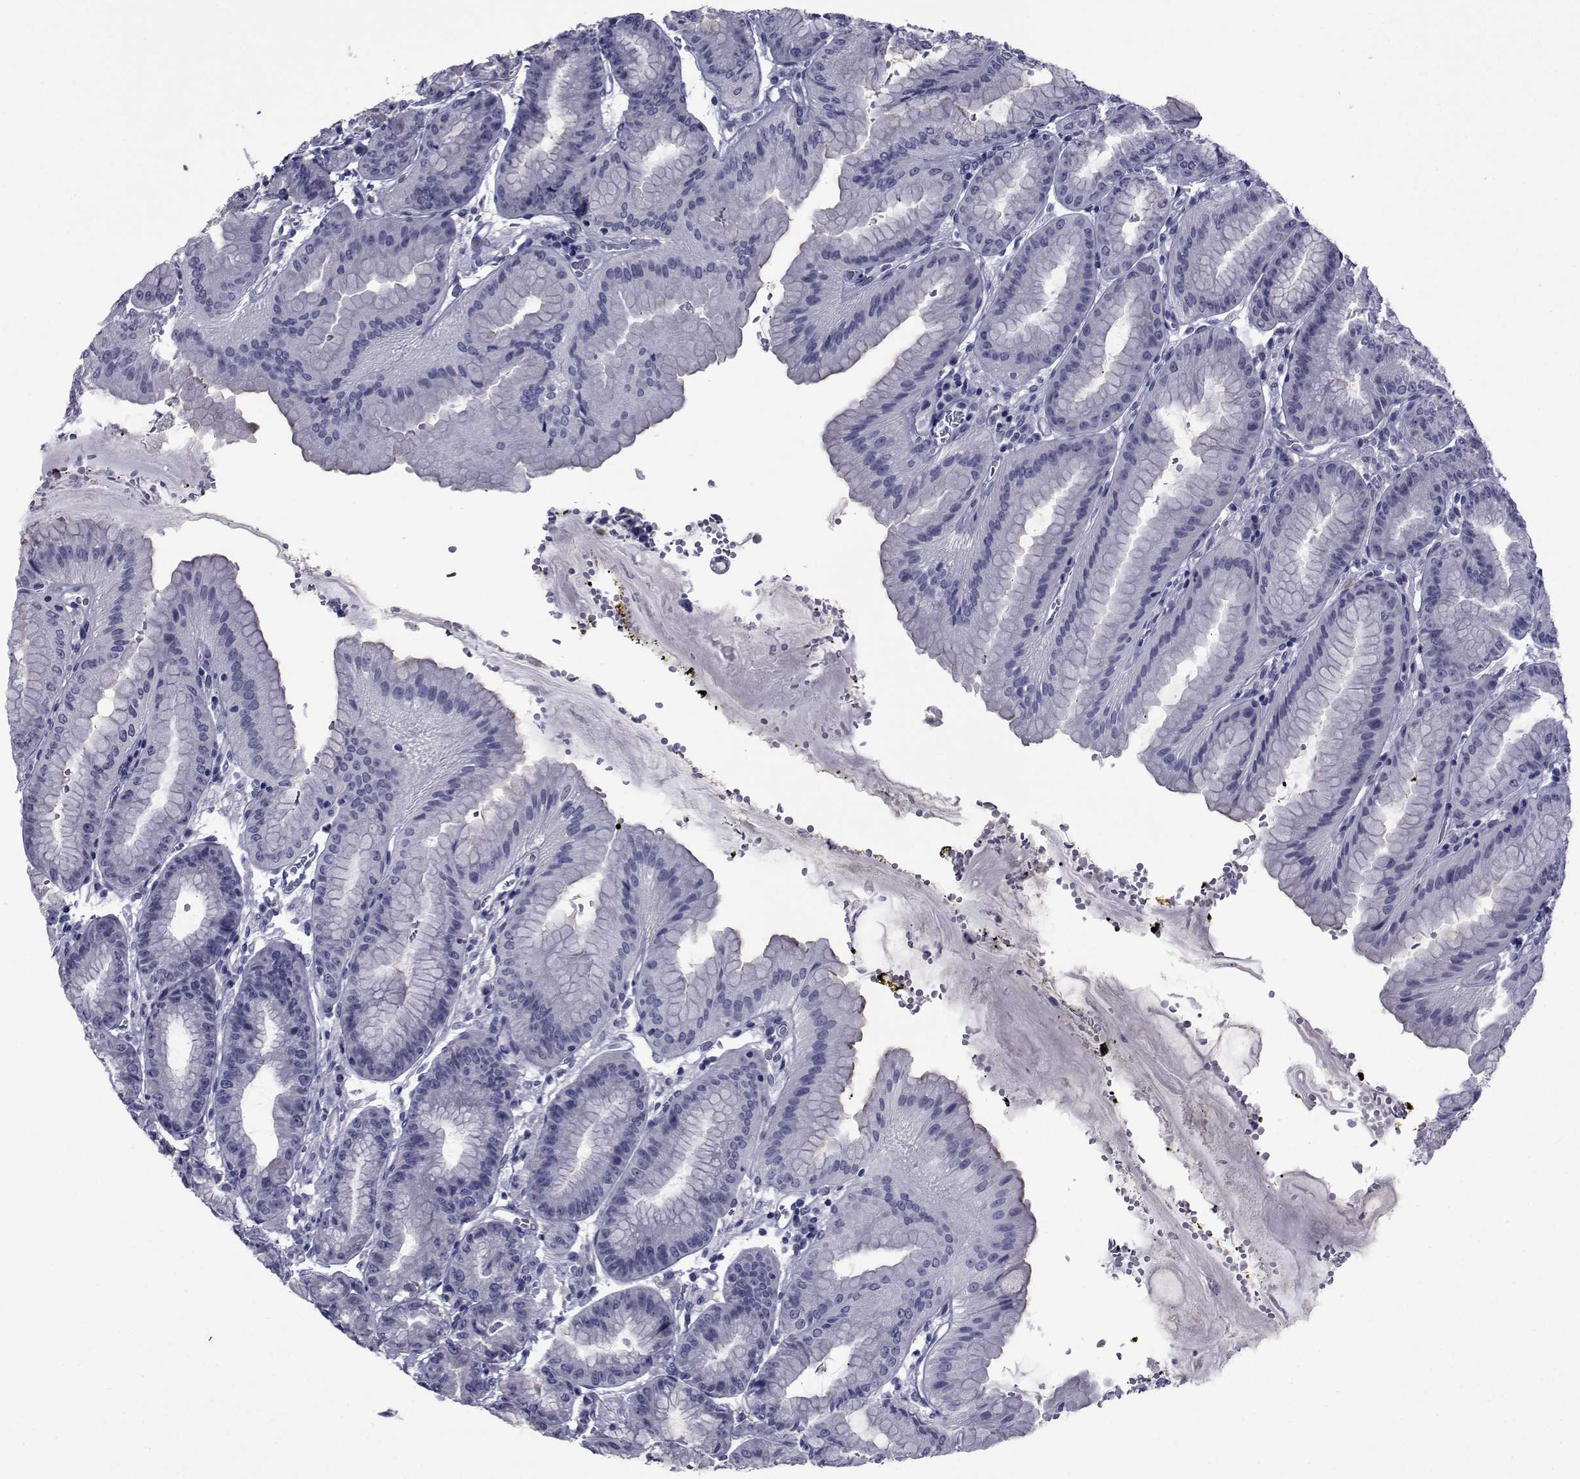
{"staining": {"intensity": "negative", "quantity": "none", "location": "none"}, "tissue": "stomach", "cell_type": "Glandular cells", "image_type": "normal", "snomed": [{"axis": "morphology", "description": "Normal tissue, NOS"}, {"axis": "topography", "description": "Stomach, lower"}], "caption": "Glandular cells are negative for protein expression in unremarkable human stomach.", "gene": "SEMA5B", "patient": {"sex": "male", "age": 71}}